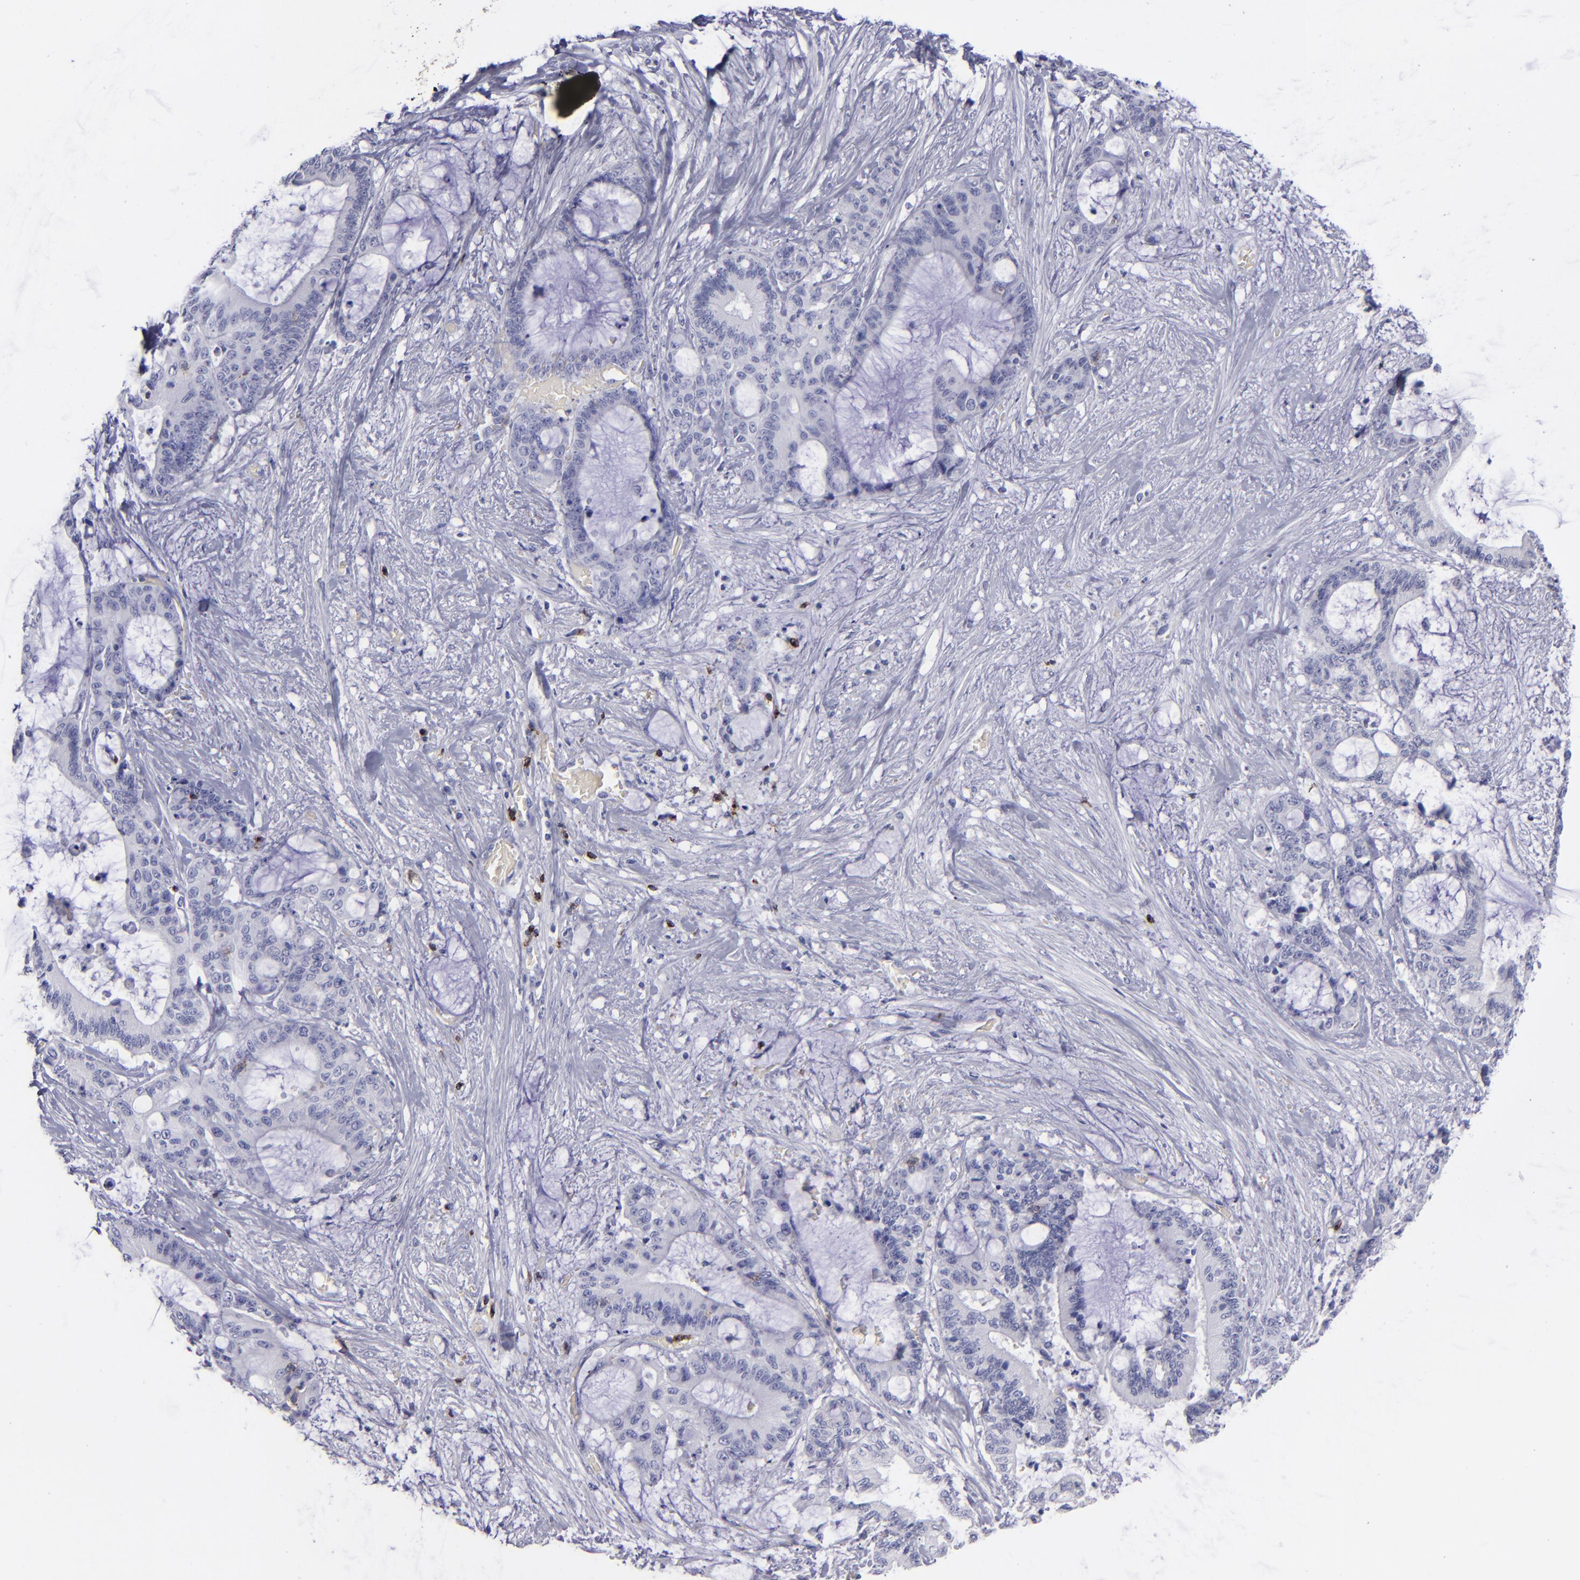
{"staining": {"intensity": "negative", "quantity": "none", "location": "none"}, "tissue": "liver cancer", "cell_type": "Tumor cells", "image_type": "cancer", "snomed": [{"axis": "morphology", "description": "Cholangiocarcinoma"}, {"axis": "topography", "description": "Liver"}], "caption": "Cholangiocarcinoma (liver) was stained to show a protein in brown. There is no significant positivity in tumor cells. (DAB (3,3'-diaminobenzidine) immunohistochemistry visualized using brightfield microscopy, high magnification).", "gene": "CD2", "patient": {"sex": "female", "age": 73}}